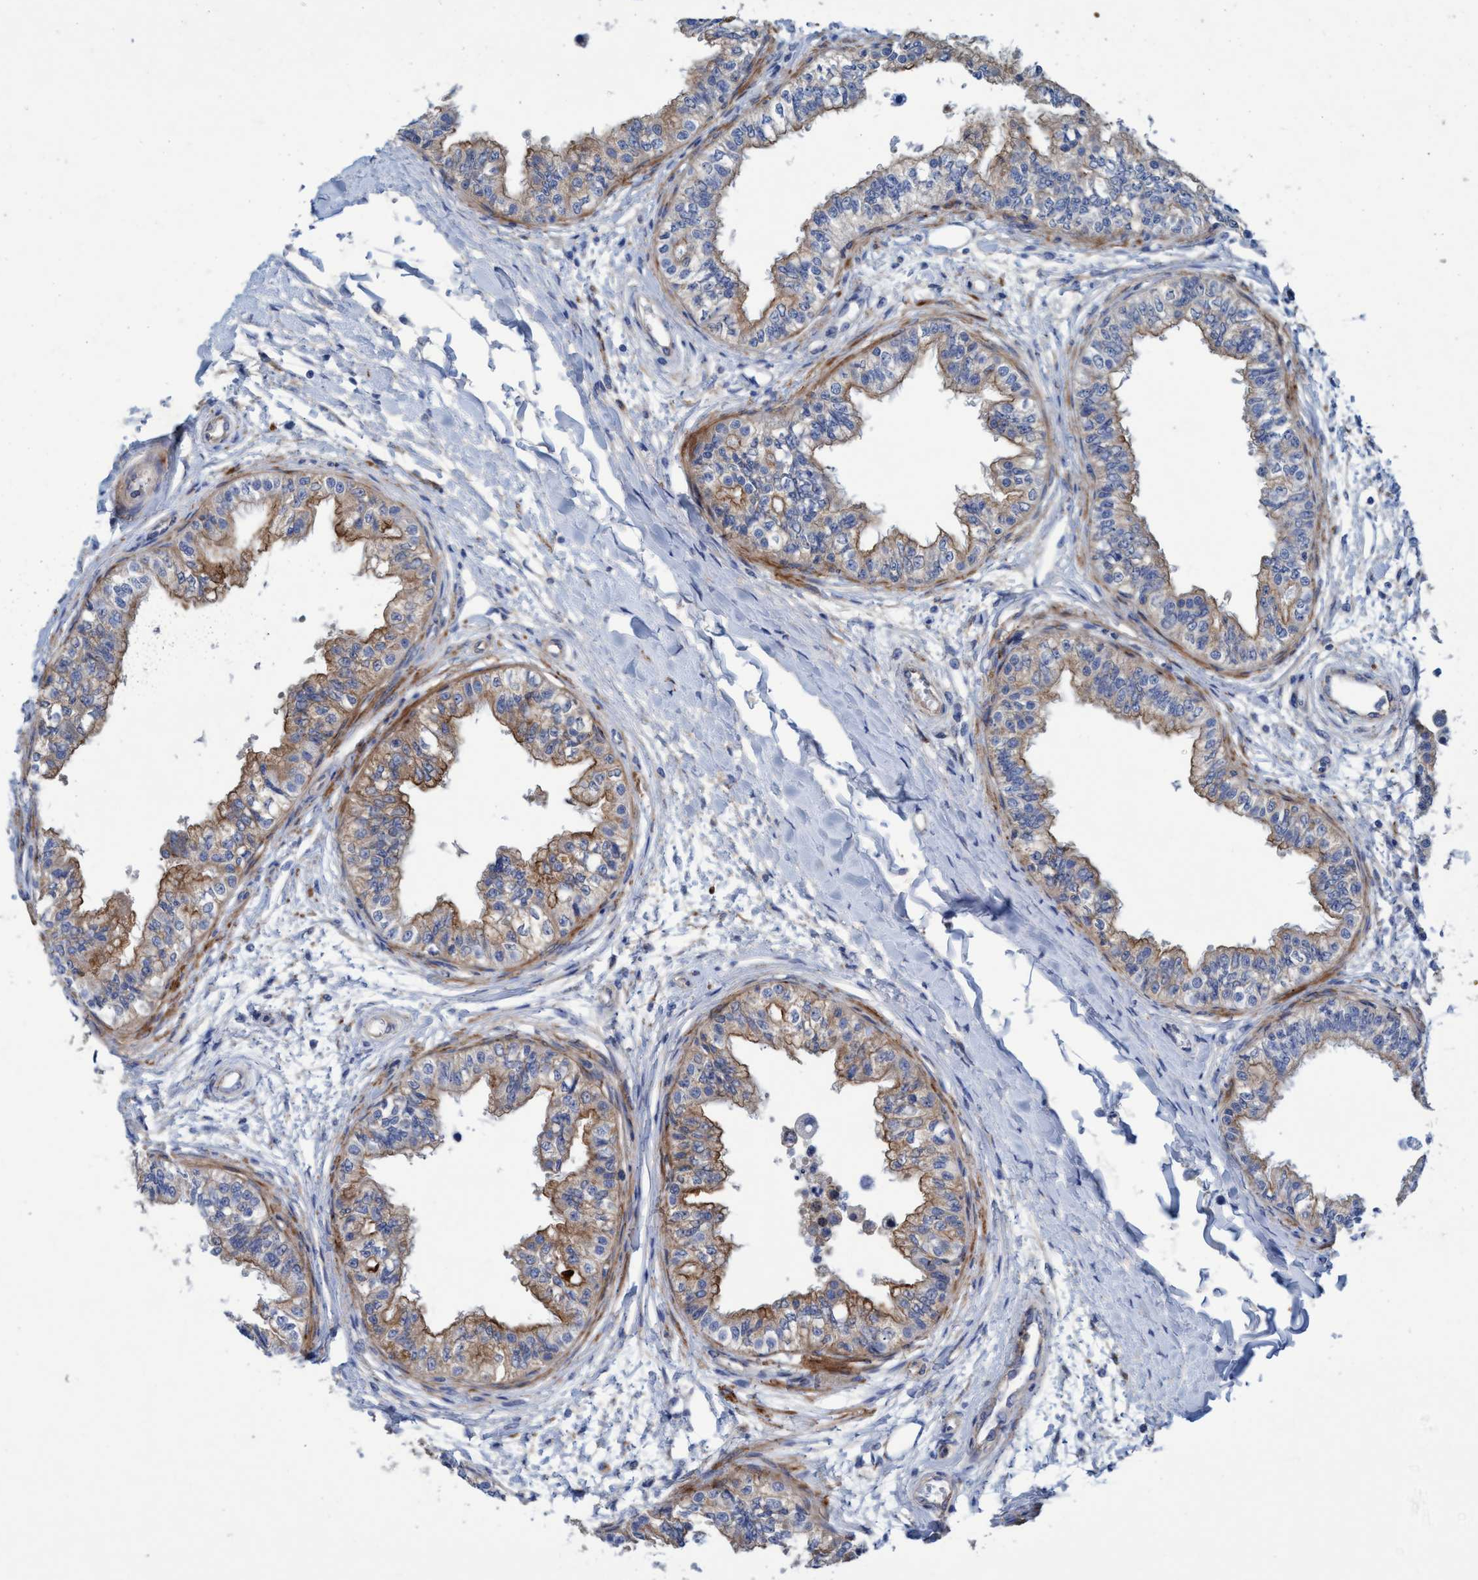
{"staining": {"intensity": "moderate", "quantity": "25%-75%", "location": "cytoplasmic/membranous"}, "tissue": "epididymis", "cell_type": "Glandular cells", "image_type": "normal", "snomed": [{"axis": "morphology", "description": "Normal tissue, NOS"}, {"axis": "morphology", "description": "Adenocarcinoma, metastatic, NOS"}, {"axis": "topography", "description": "Testis"}, {"axis": "topography", "description": "Epididymis"}], "caption": "A micrograph showing moderate cytoplasmic/membranous positivity in about 25%-75% of glandular cells in benign epididymis, as visualized by brown immunohistochemical staining.", "gene": "GULP1", "patient": {"sex": "male", "age": 26}}